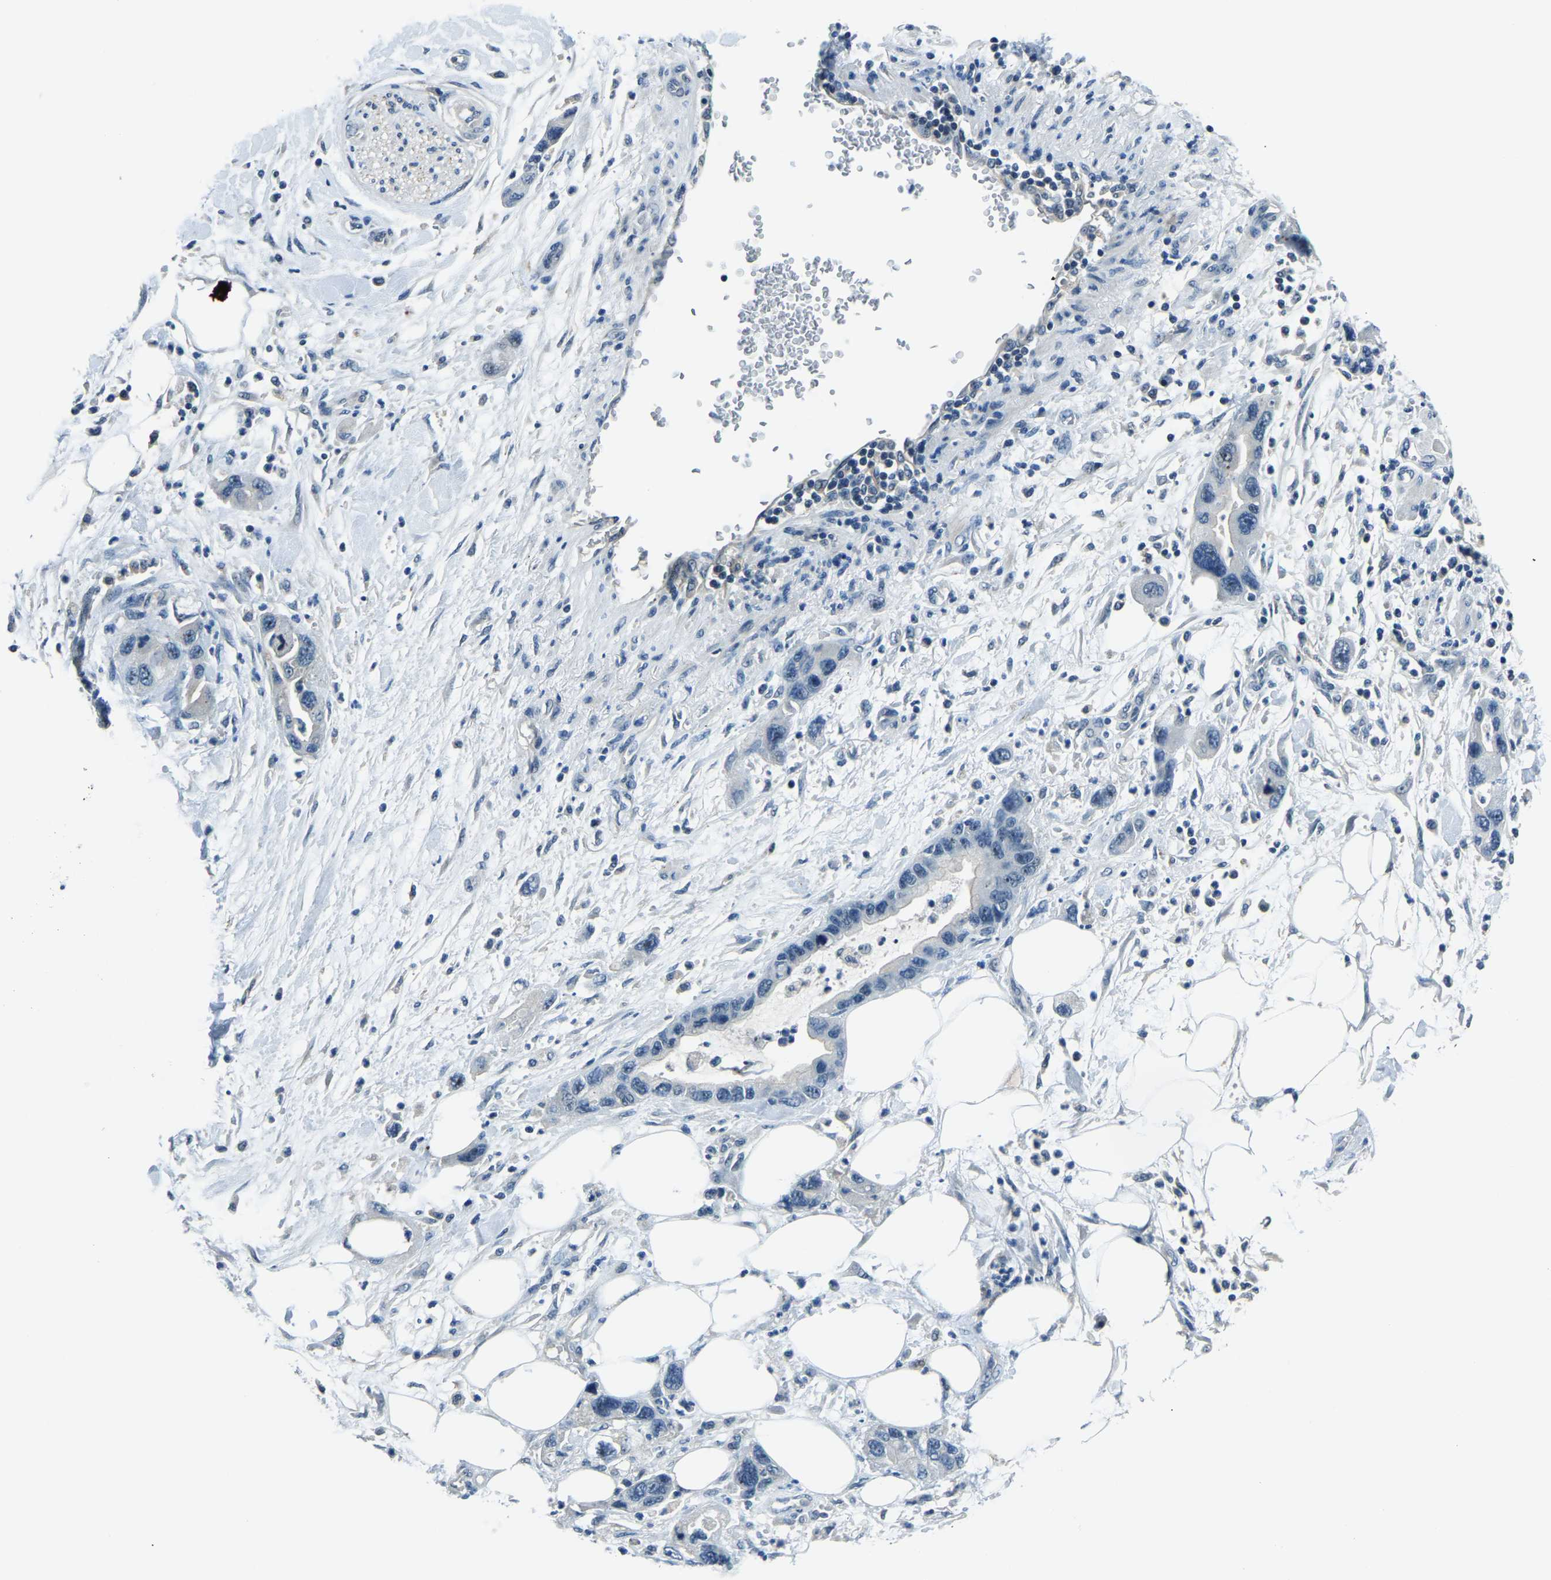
{"staining": {"intensity": "negative", "quantity": "none", "location": "none"}, "tissue": "pancreatic cancer", "cell_type": "Tumor cells", "image_type": "cancer", "snomed": [{"axis": "morphology", "description": "Normal tissue, NOS"}, {"axis": "morphology", "description": "Adenocarcinoma, NOS"}, {"axis": "topography", "description": "Pancreas"}], "caption": "Tumor cells are negative for brown protein staining in pancreatic cancer. (Immunohistochemistry, brightfield microscopy, high magnification).", "gene": "RRP1", "patient": {"sex": "female", "age": 71}}